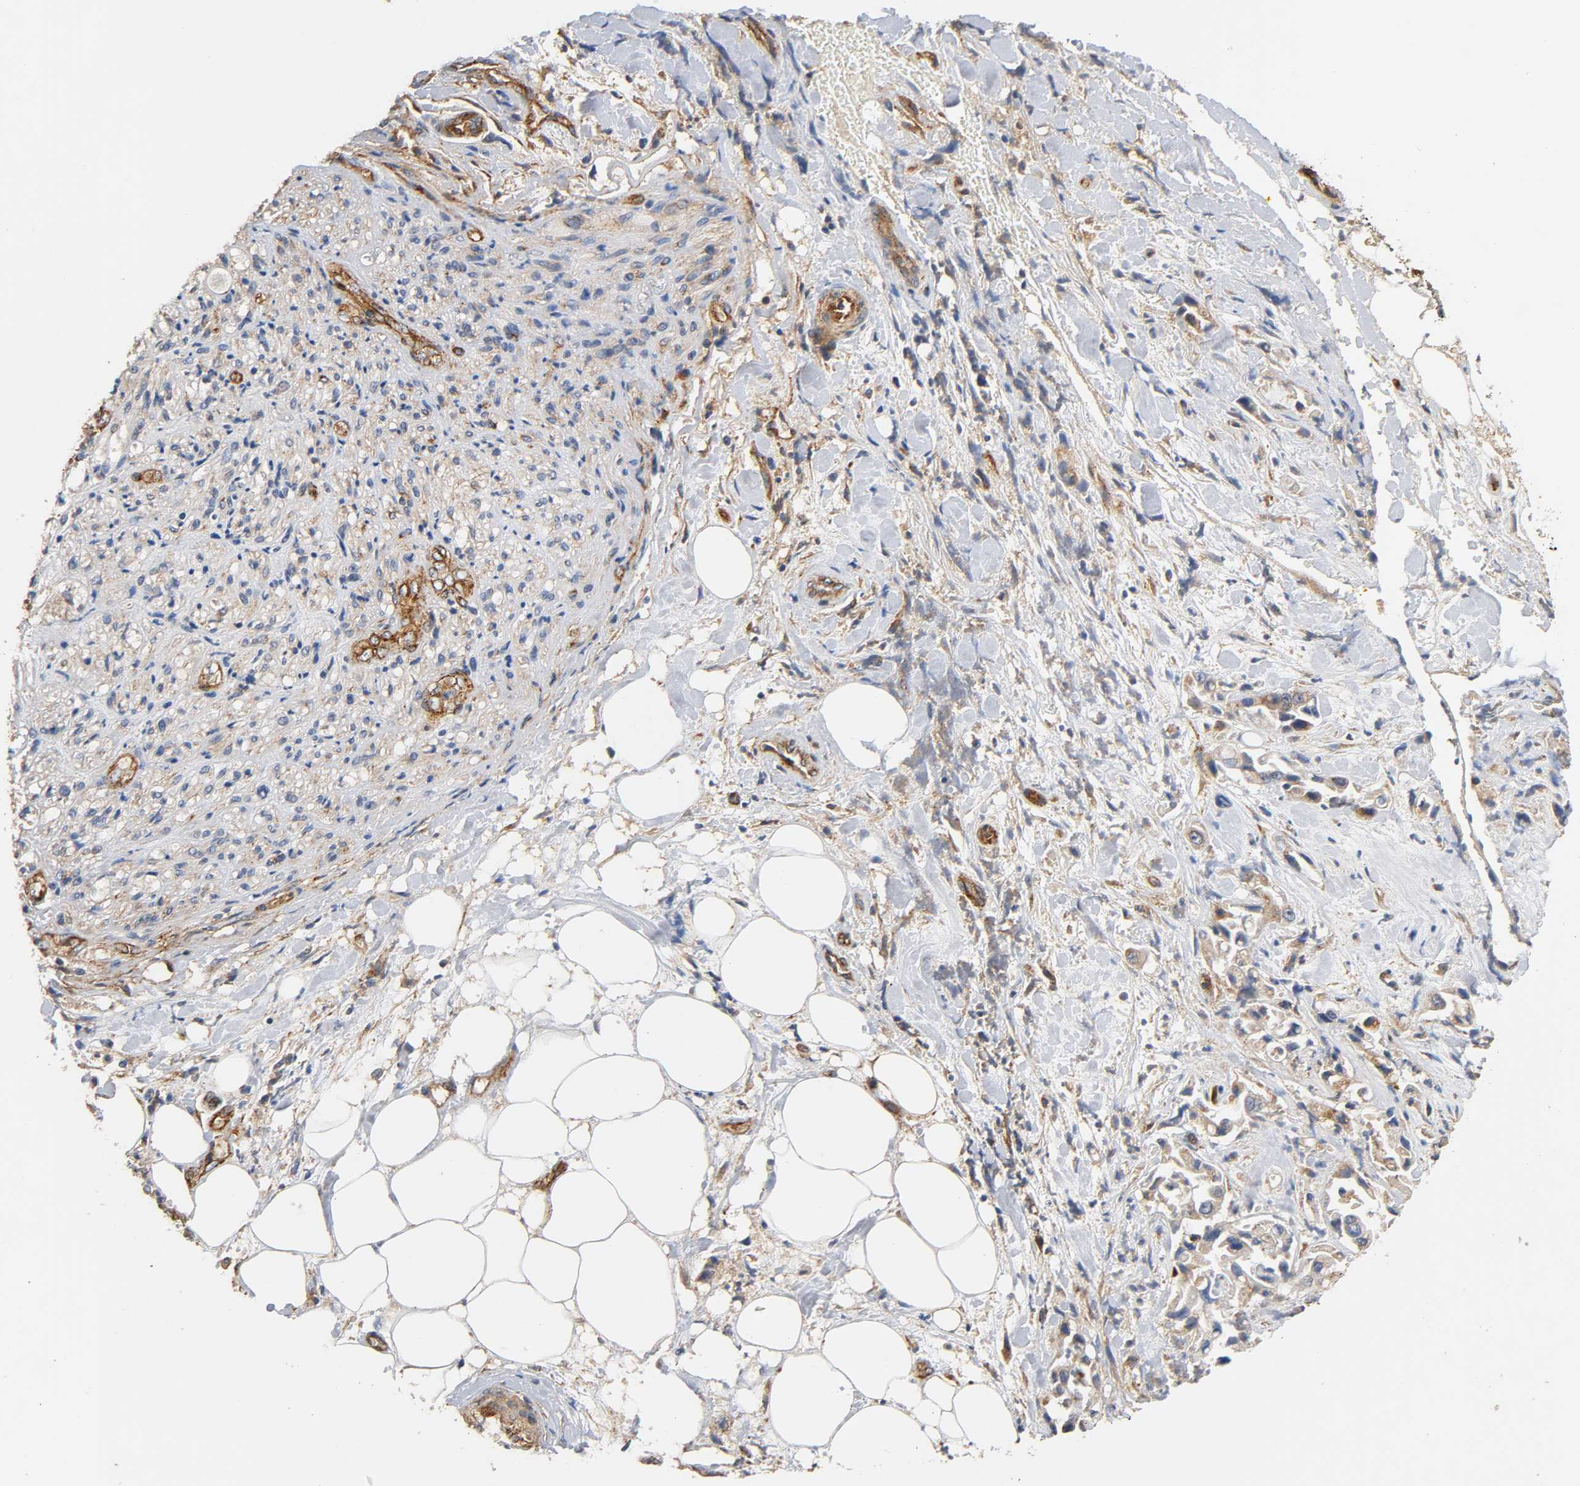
{"staining": {"intensity": "weak", "quantity": "<25%", "location": "cytoplasmic/membranous"}, "tissue": "pancreatic cancer", "cell_type": "Tumor cells", "image_type": "cancer", "snomed": [{"axis": "morphology", "description": "Adenocarcinoma, NOS"}, {"axis": "topography", "description": "Pancreas"}], "caption": "Immunohistochemistry of human adenocarcinoma (pancreatic) reveals no expression in tumor cells.", "gene": "IFITM3", "patient": {"sex": "male", "age": 70}}